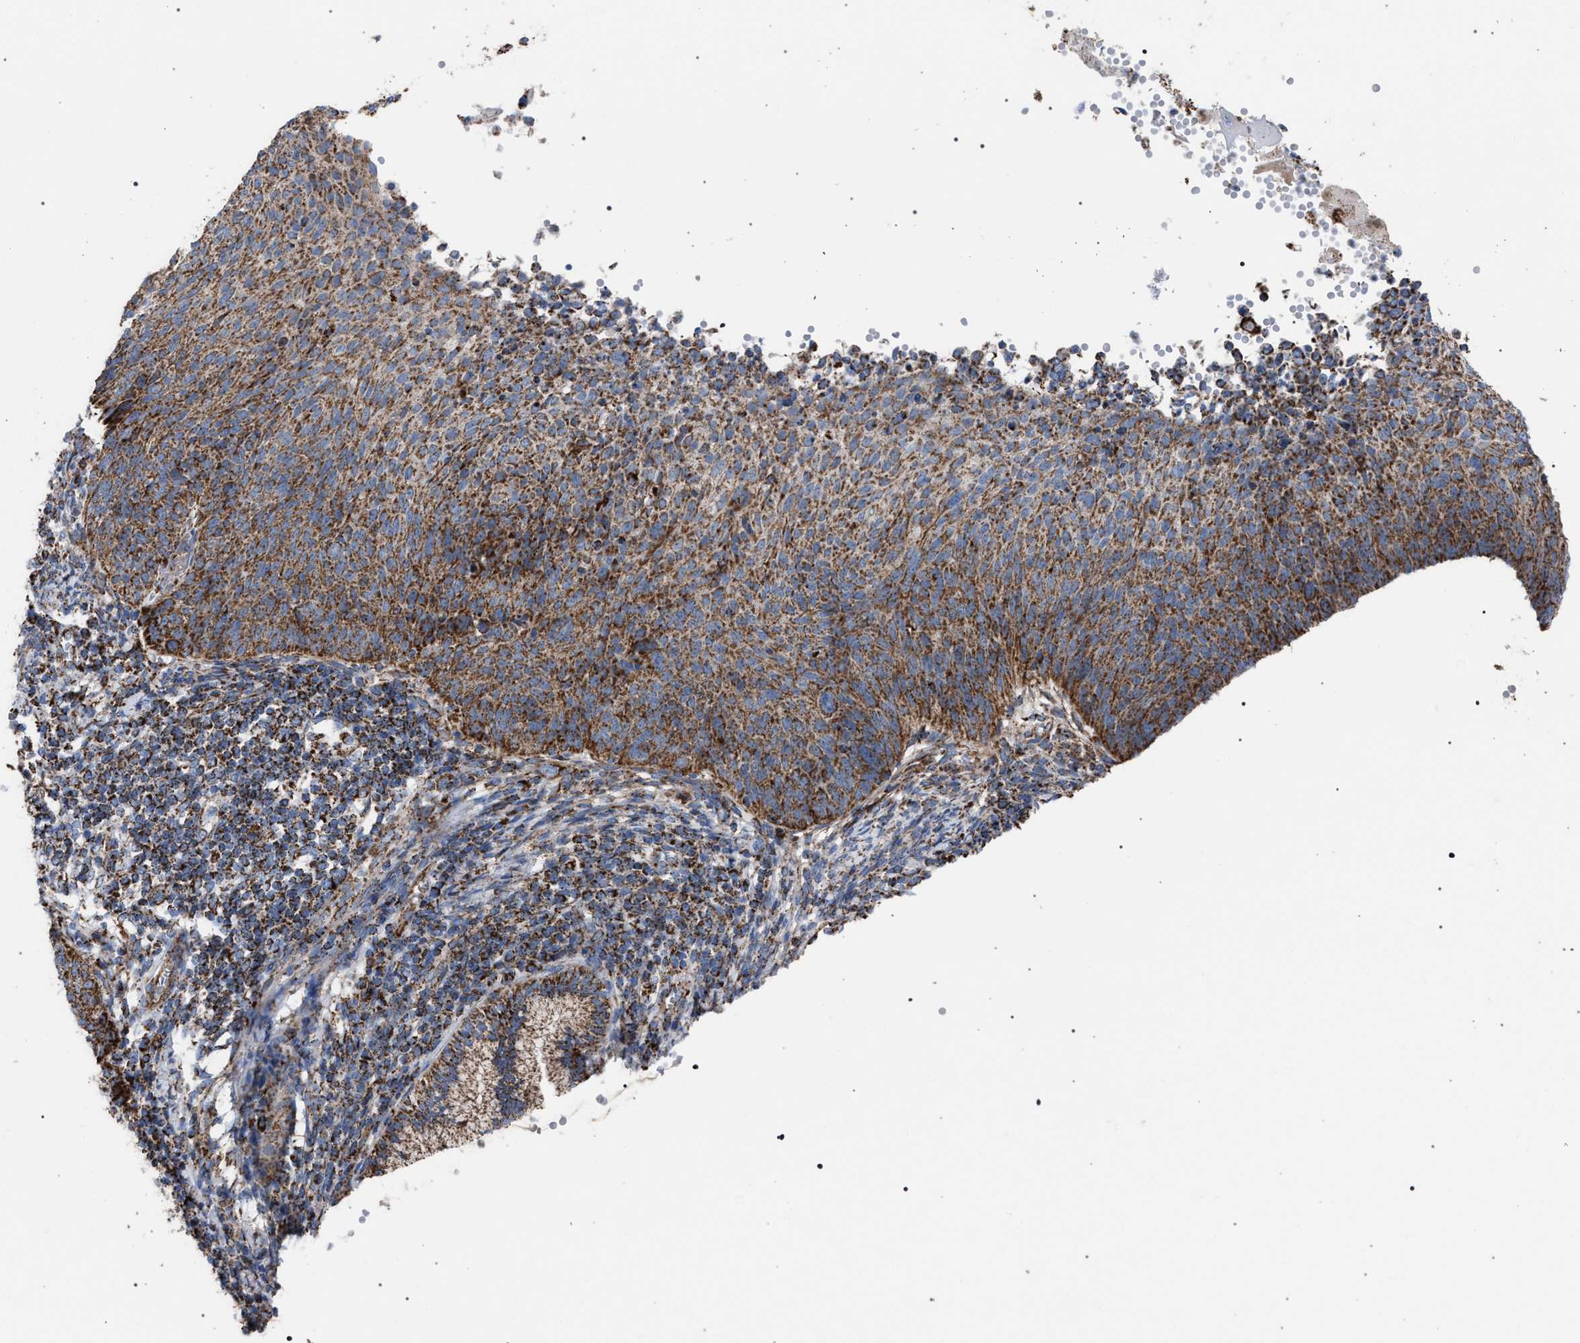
{"staining": {"intensity": "moderate", "quantity": ">75%", "location": "cytoplasmic/membranous"}, "tissue": "cervical cancer", "cell_type": "Tumor cells", "image_type": "cancer", "snomed": [{"axis": "morphology", "description": "Squamous cell carcinoma, NOS"}, {"axis": "topography", "description": "Cervix"}], "caption": "Cervical squamous cell carcinoma stained with a protein marker shows moderate staining in tumor cells.", "gene": "VPS13A", "patient": {"sex": "female", "age": 70}}